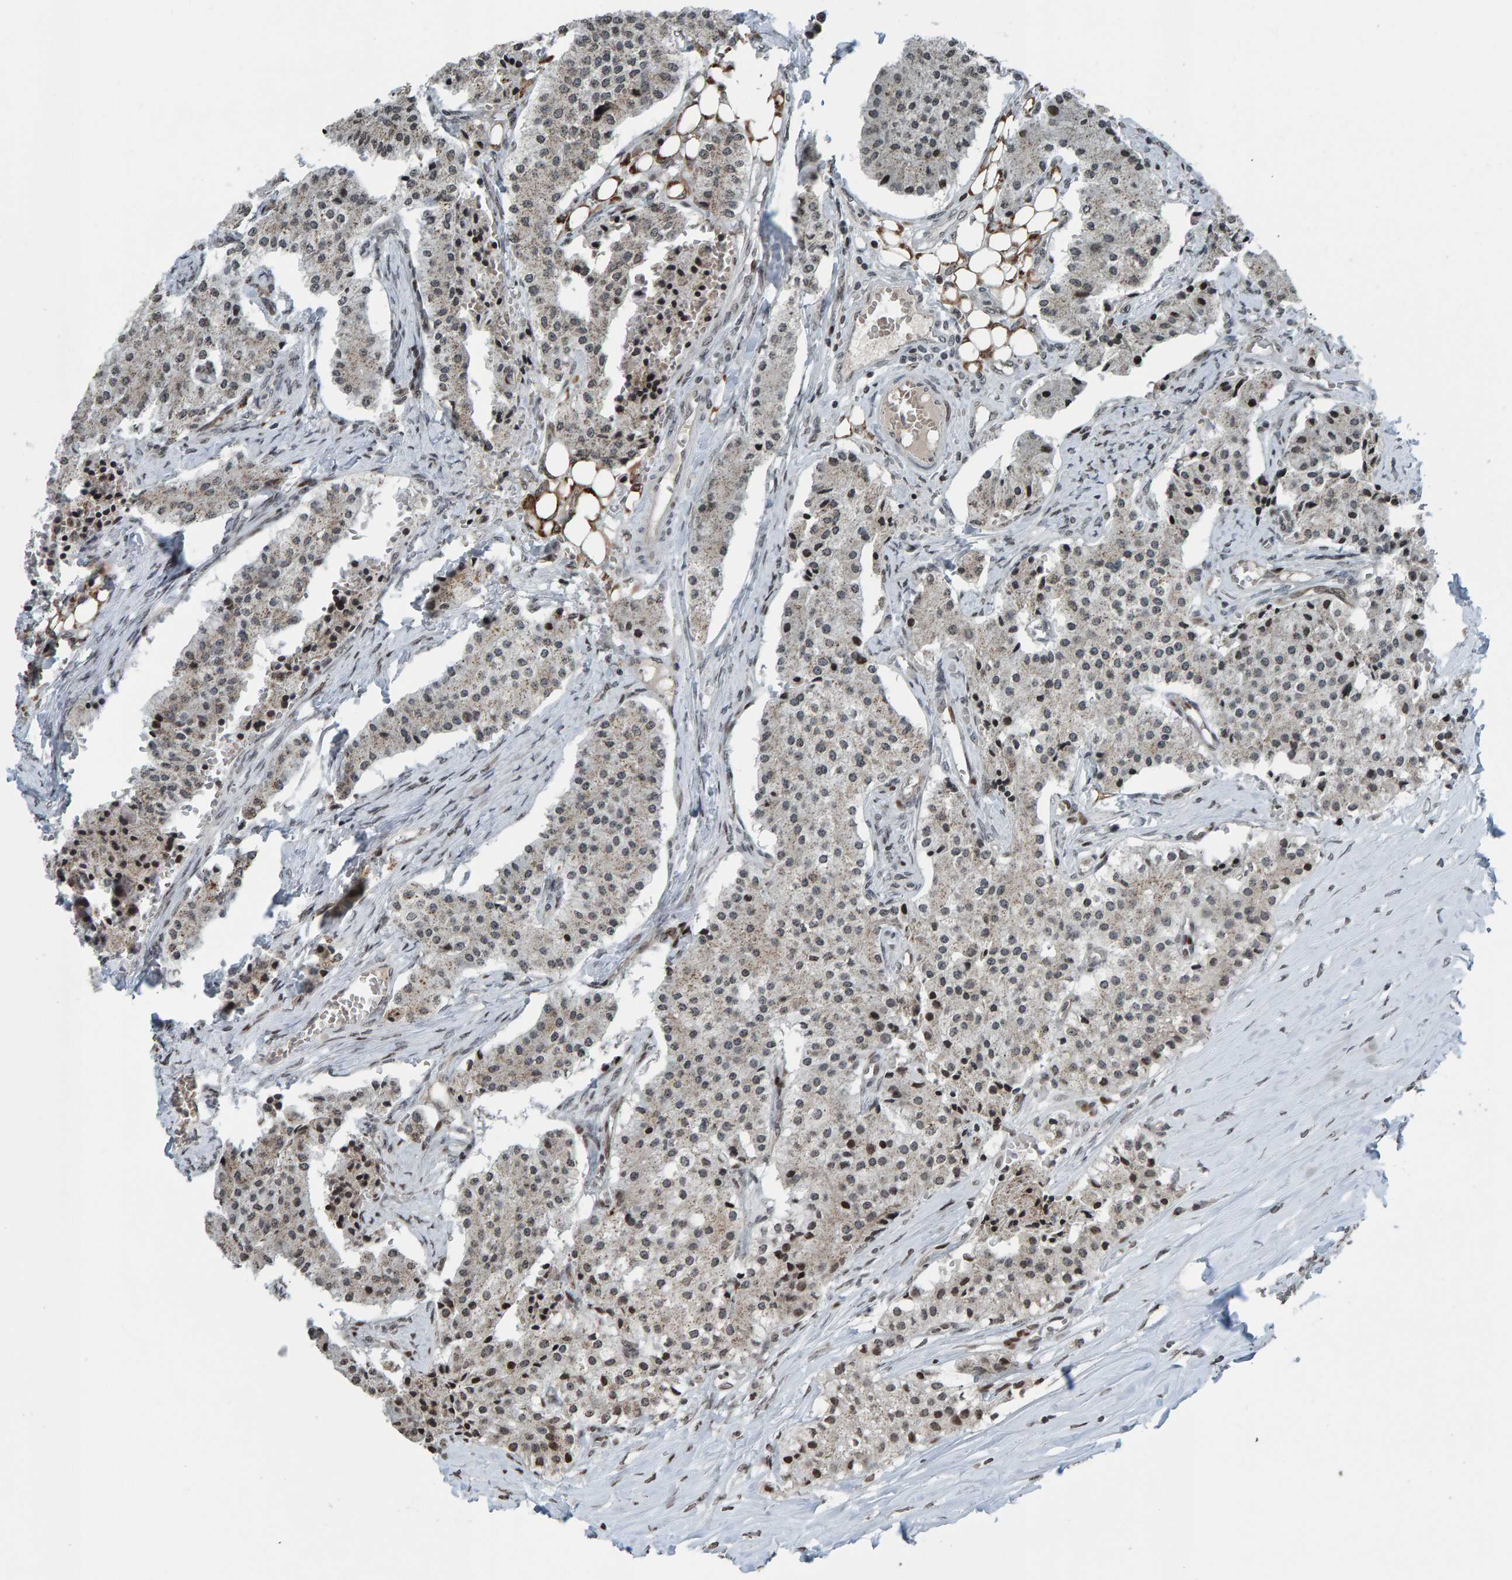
{"staining": {"intensity": "weak", "quantity": ">75%", "location": "cytoplasmic/membranous,nuclear"}, "tissue": "carcinoid", "cell_type": "Tumor cells", "image_type": "cancer", "snomed": [{"axis": "morphology", "description": "Carcinoid, malignant, NOS"}, {"axis": "topography", "description": "Colon"}], "caption": "Approximately >75% of tumor cells in human carcinoid (malignant) reveal weak cytoplasmic/membranous and nuclear protein expression as visualized by brown immunohistochemical staining.", "gene": "ZNF366", "patient": {"sex": "female", "age": 52}}